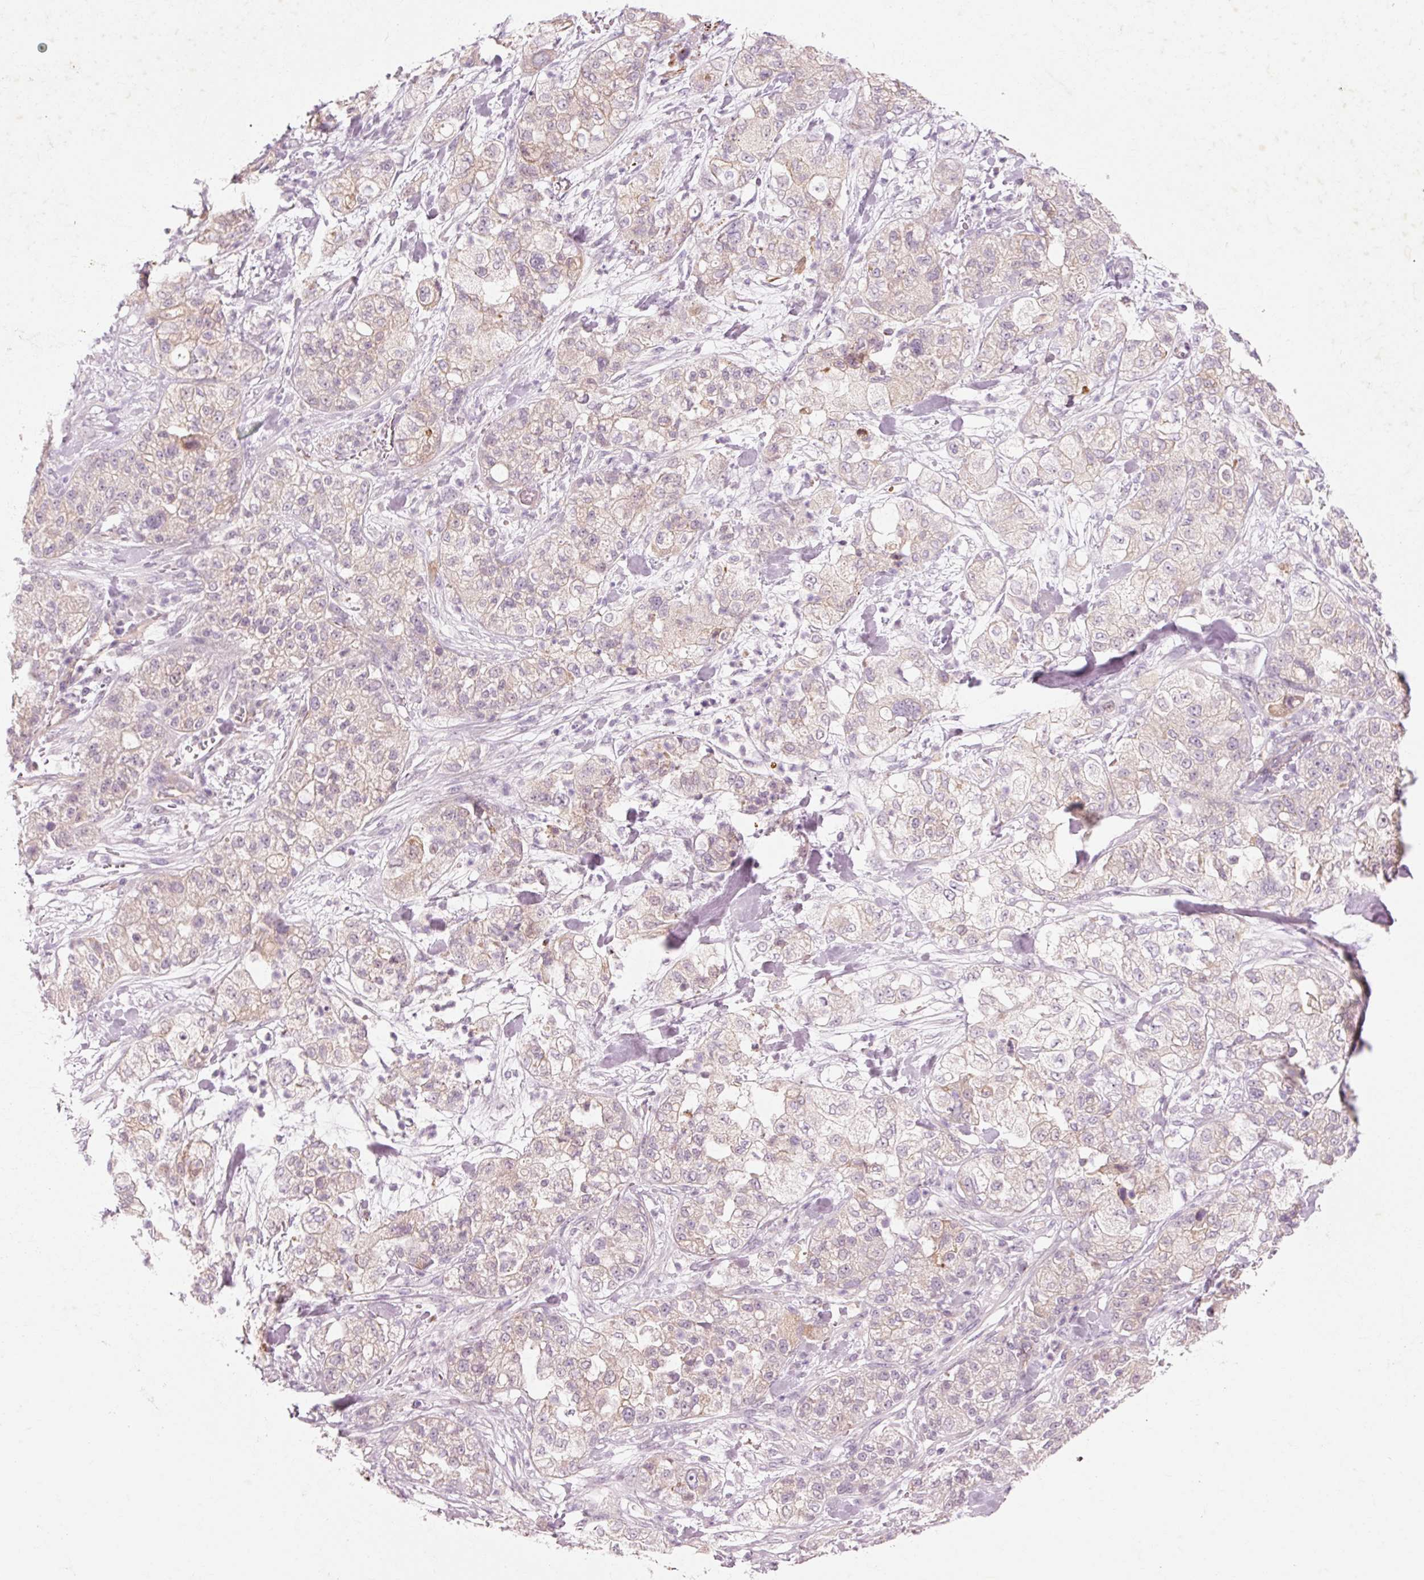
{"staining": {"intensity": "negative", "quantity": "none", "location": "none"}, "tissue": "pancreatic cancer", "cell_type": "Tumor cells", "image_type": "cancer", "snomed": [{"axis": "morphology", "description": "Adenocarcinoma, NOS"}, {"axis": "topography", "description": "Pancreas"}], "caption": "DAB immunohistochemical staining of adenocarcinoma (pancreatic) shows no significant expression in tumor cells.", "gene": "TRIM73", "patient": {"sex": "female", "age": 78}}